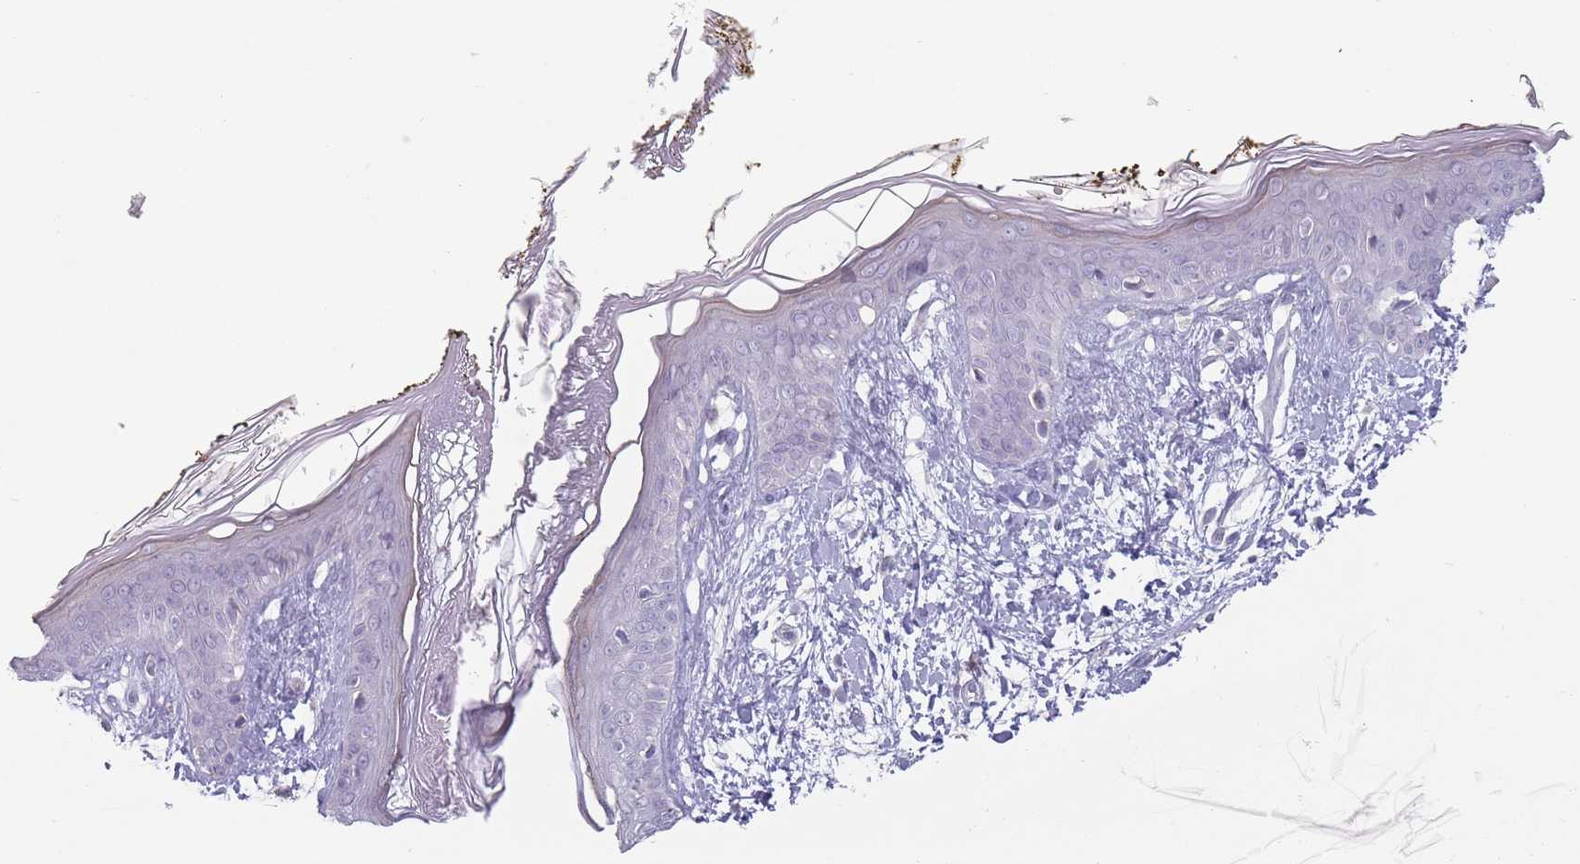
{"staining": {"intensity": "negative", "quantity": "none", "location": "none"}, "tissue": "skin", "cell_type": "Fibroblasts", "image_type": "normal", "snomed": [{"axis": "morphology", "description": "Normal tissue, NOS"}, {"axis": "topography", "description": "Skin"}], "caption": "Micrograph shows no protein expression in fibroblasts of unremarkable skin. The staining is performed using DAB (3,3'-diaminobenzidine) brown chromogen with nuclei counter-stained in using hematoxylin.", "gene": "AKAIN1", "patient": {"sex": "female", "age": 34}}